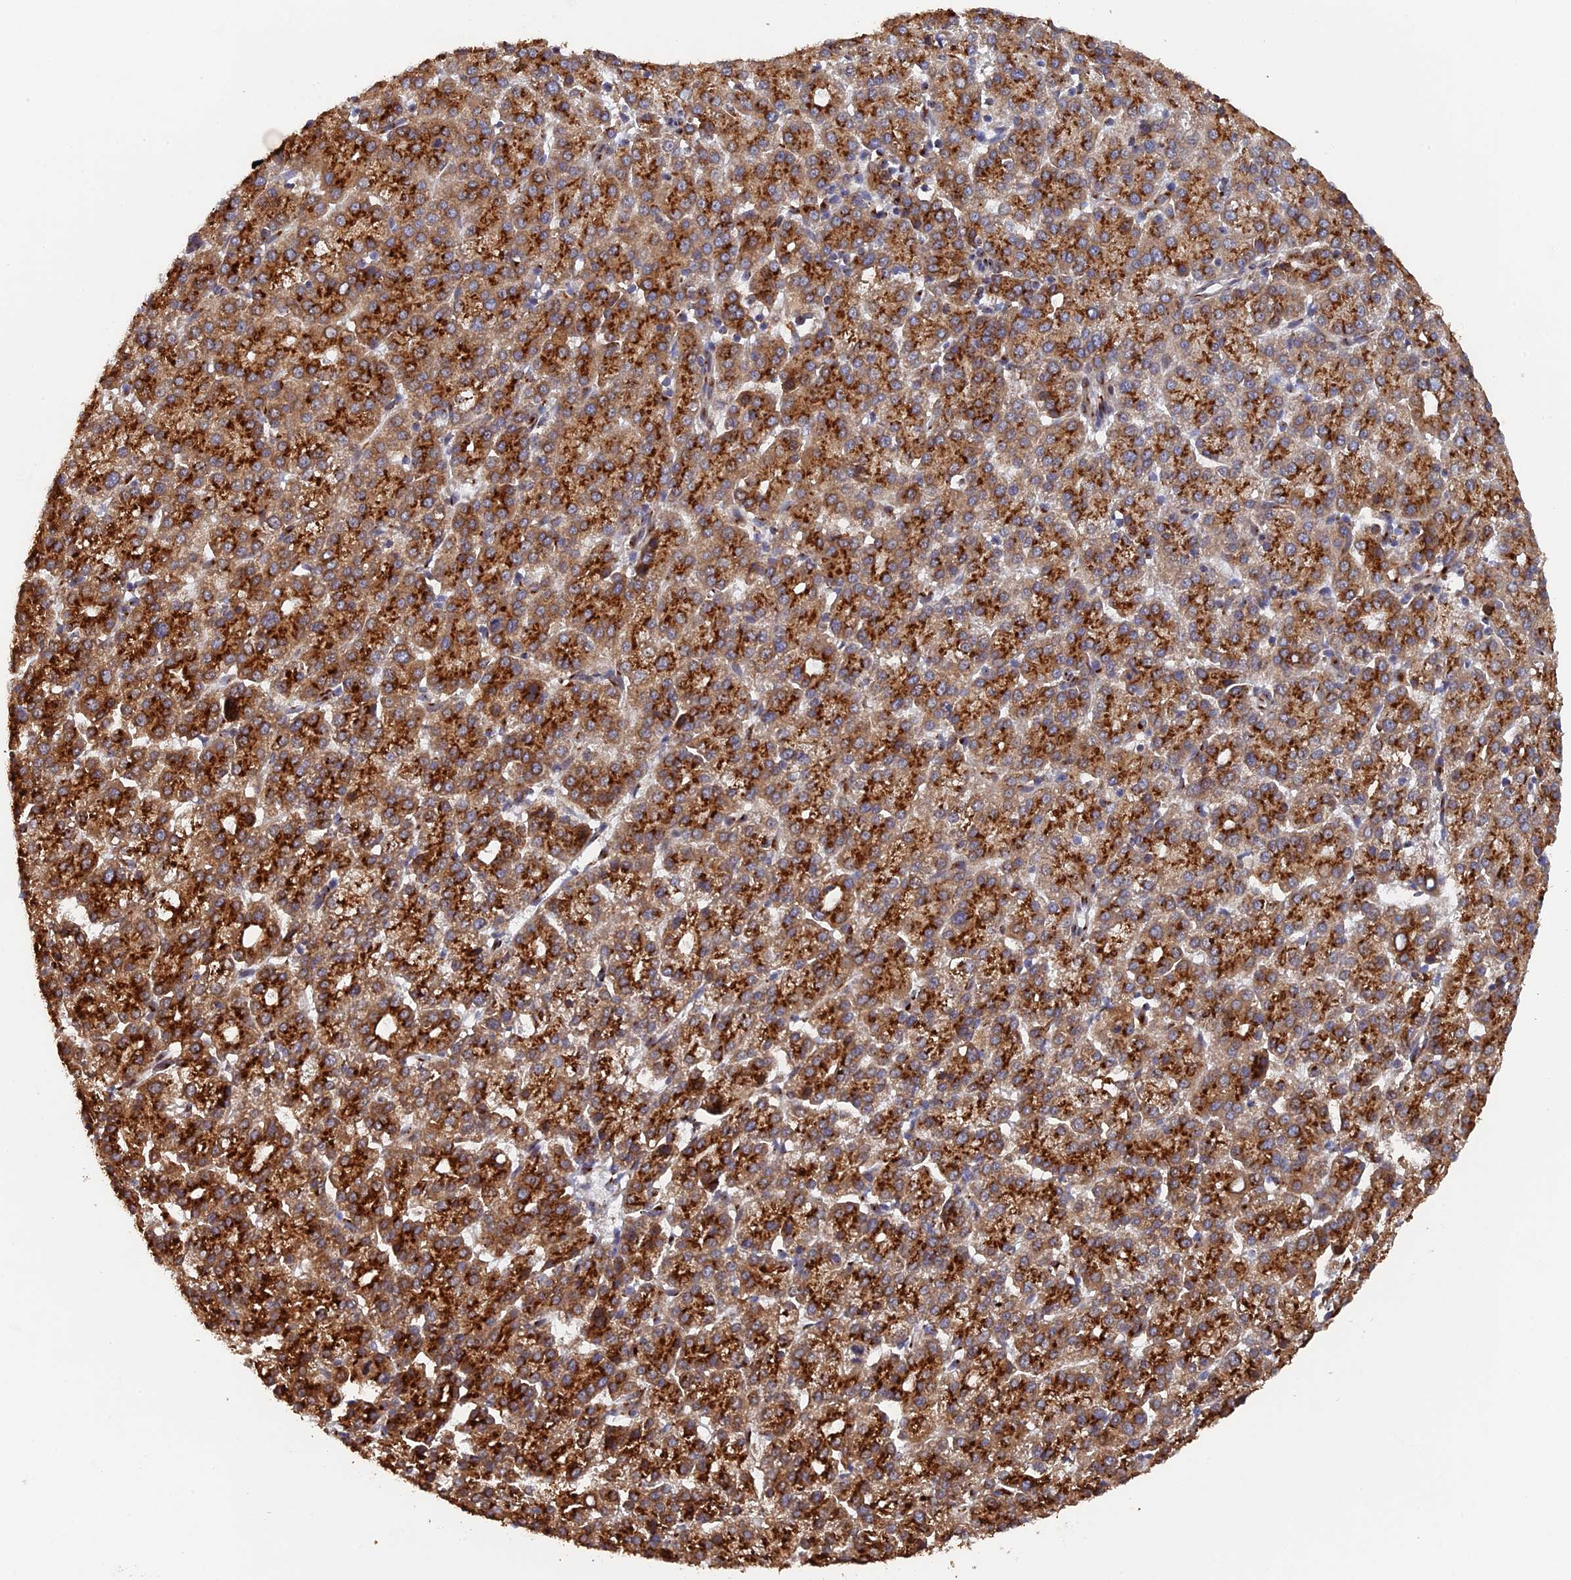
{"staining": {"intensity": "strong", "quantity": ">75%", "location": "cytoplasmic/membranous"}, "tissue": "liver cancer", "cell_type": "Tumor cells", "image_type": "cancer", "snomed": [{"axis": "morphology", "description": "Carcinoma, Hepatocellular, NOS"}, {"axis": "topography", "description": "Liver"}], "caption": "Strong cytoplasmic/membranous expression for a protein is seen in approximately >75% of tumor cells of liver cancer using IHC.", "gene": "VPS37C", "patient": {"sex": "female", "age": 58}}